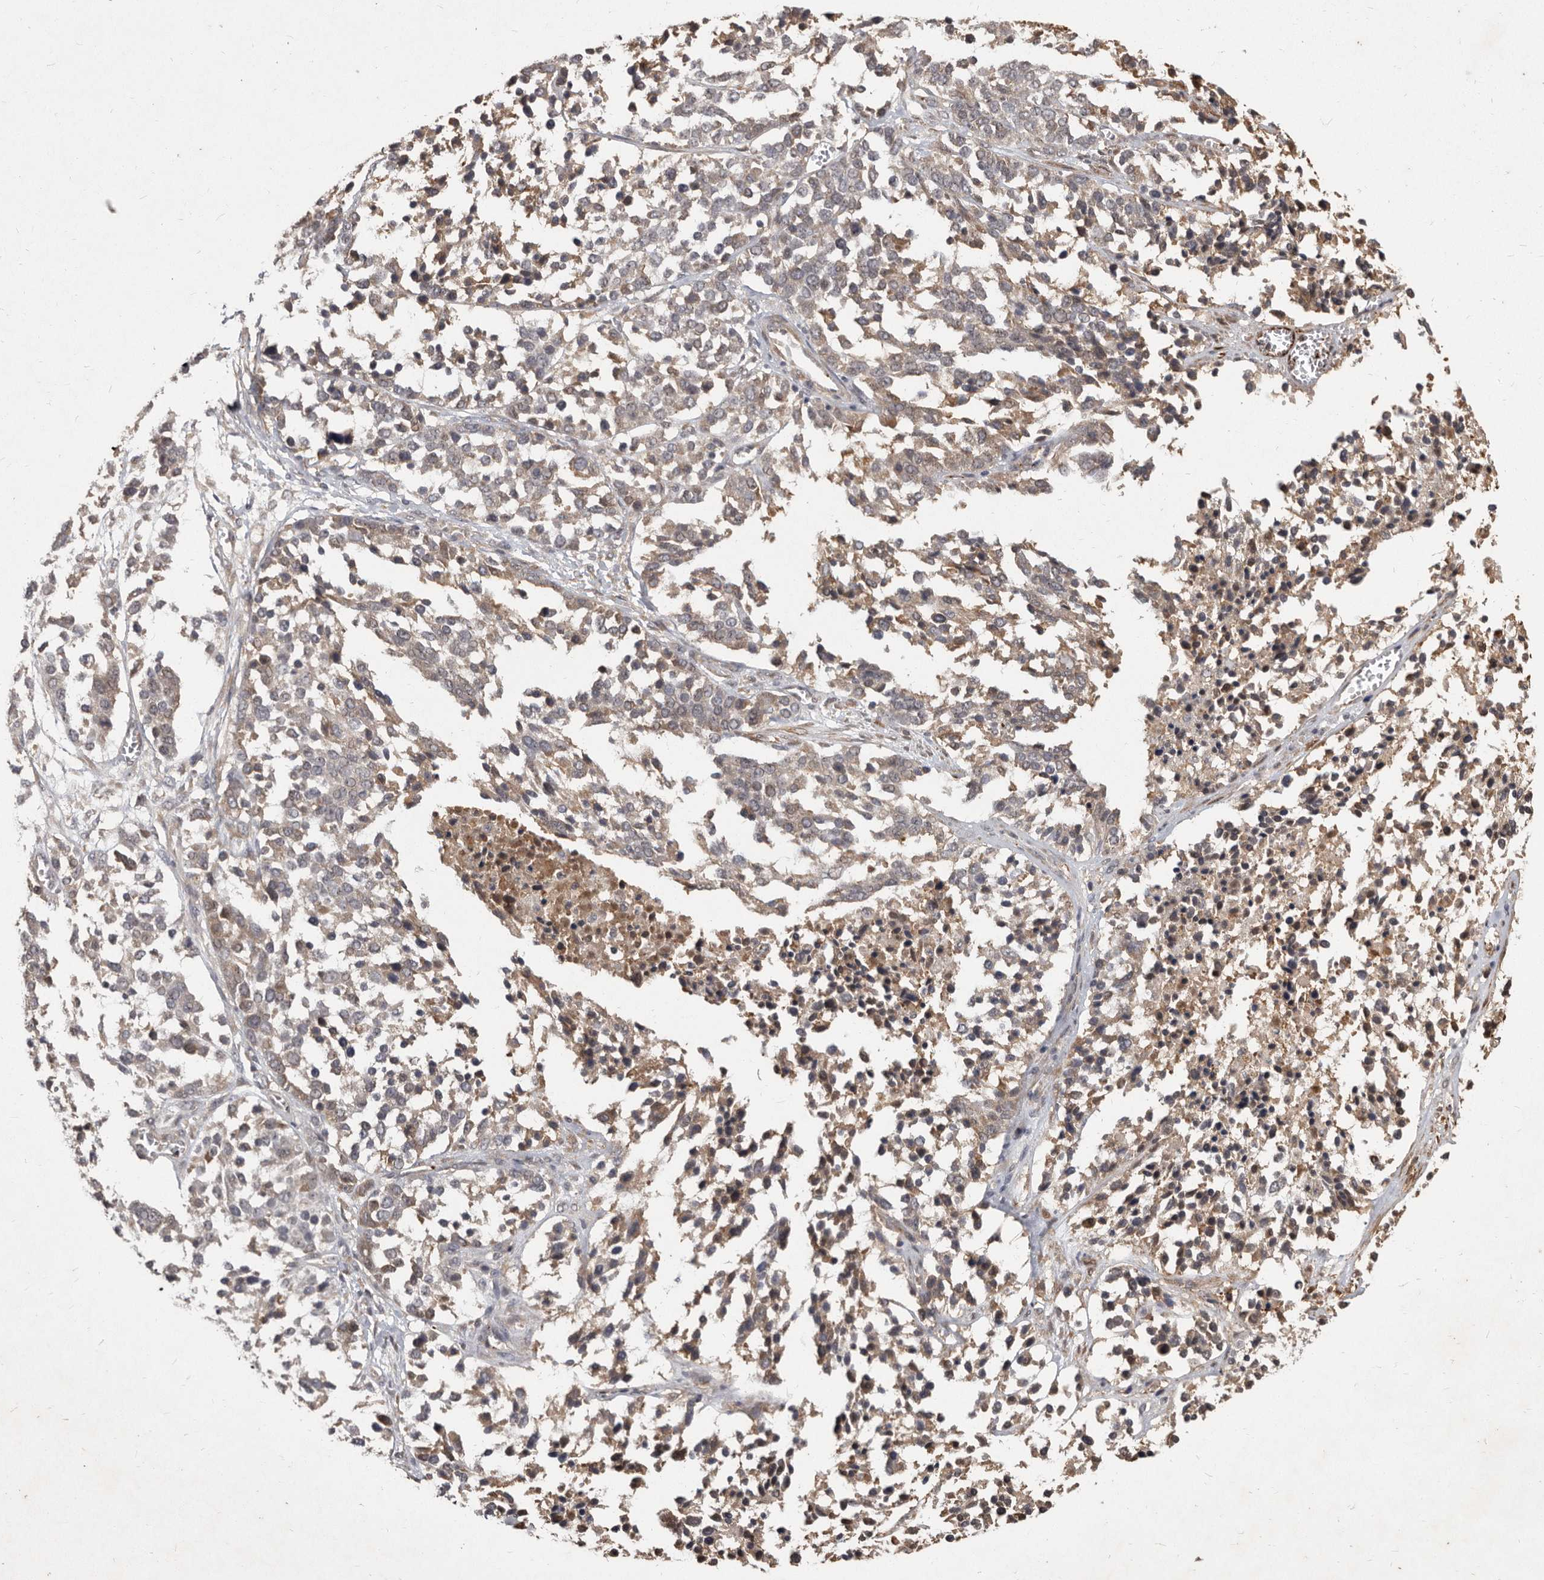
{"staining": {"intensity": "weak", "quantity": "<25%", "location": "cytoplasmic/membranous"}, "tissue": "ovarian cancer", "cell_type": "Tumor cells", "image_type": "cancer", "snomed": [{"axis": "morphology", "description": "Cystadenocarcinoma, serous, NOS"}, {"axis": "topography", "description": "Ovary"}], "caption": "Tumor cells are negative for brown protein staining in ovarian cancer.", "gene": "DNAJC28", "patient": {"sex": "female", "age": 44}}